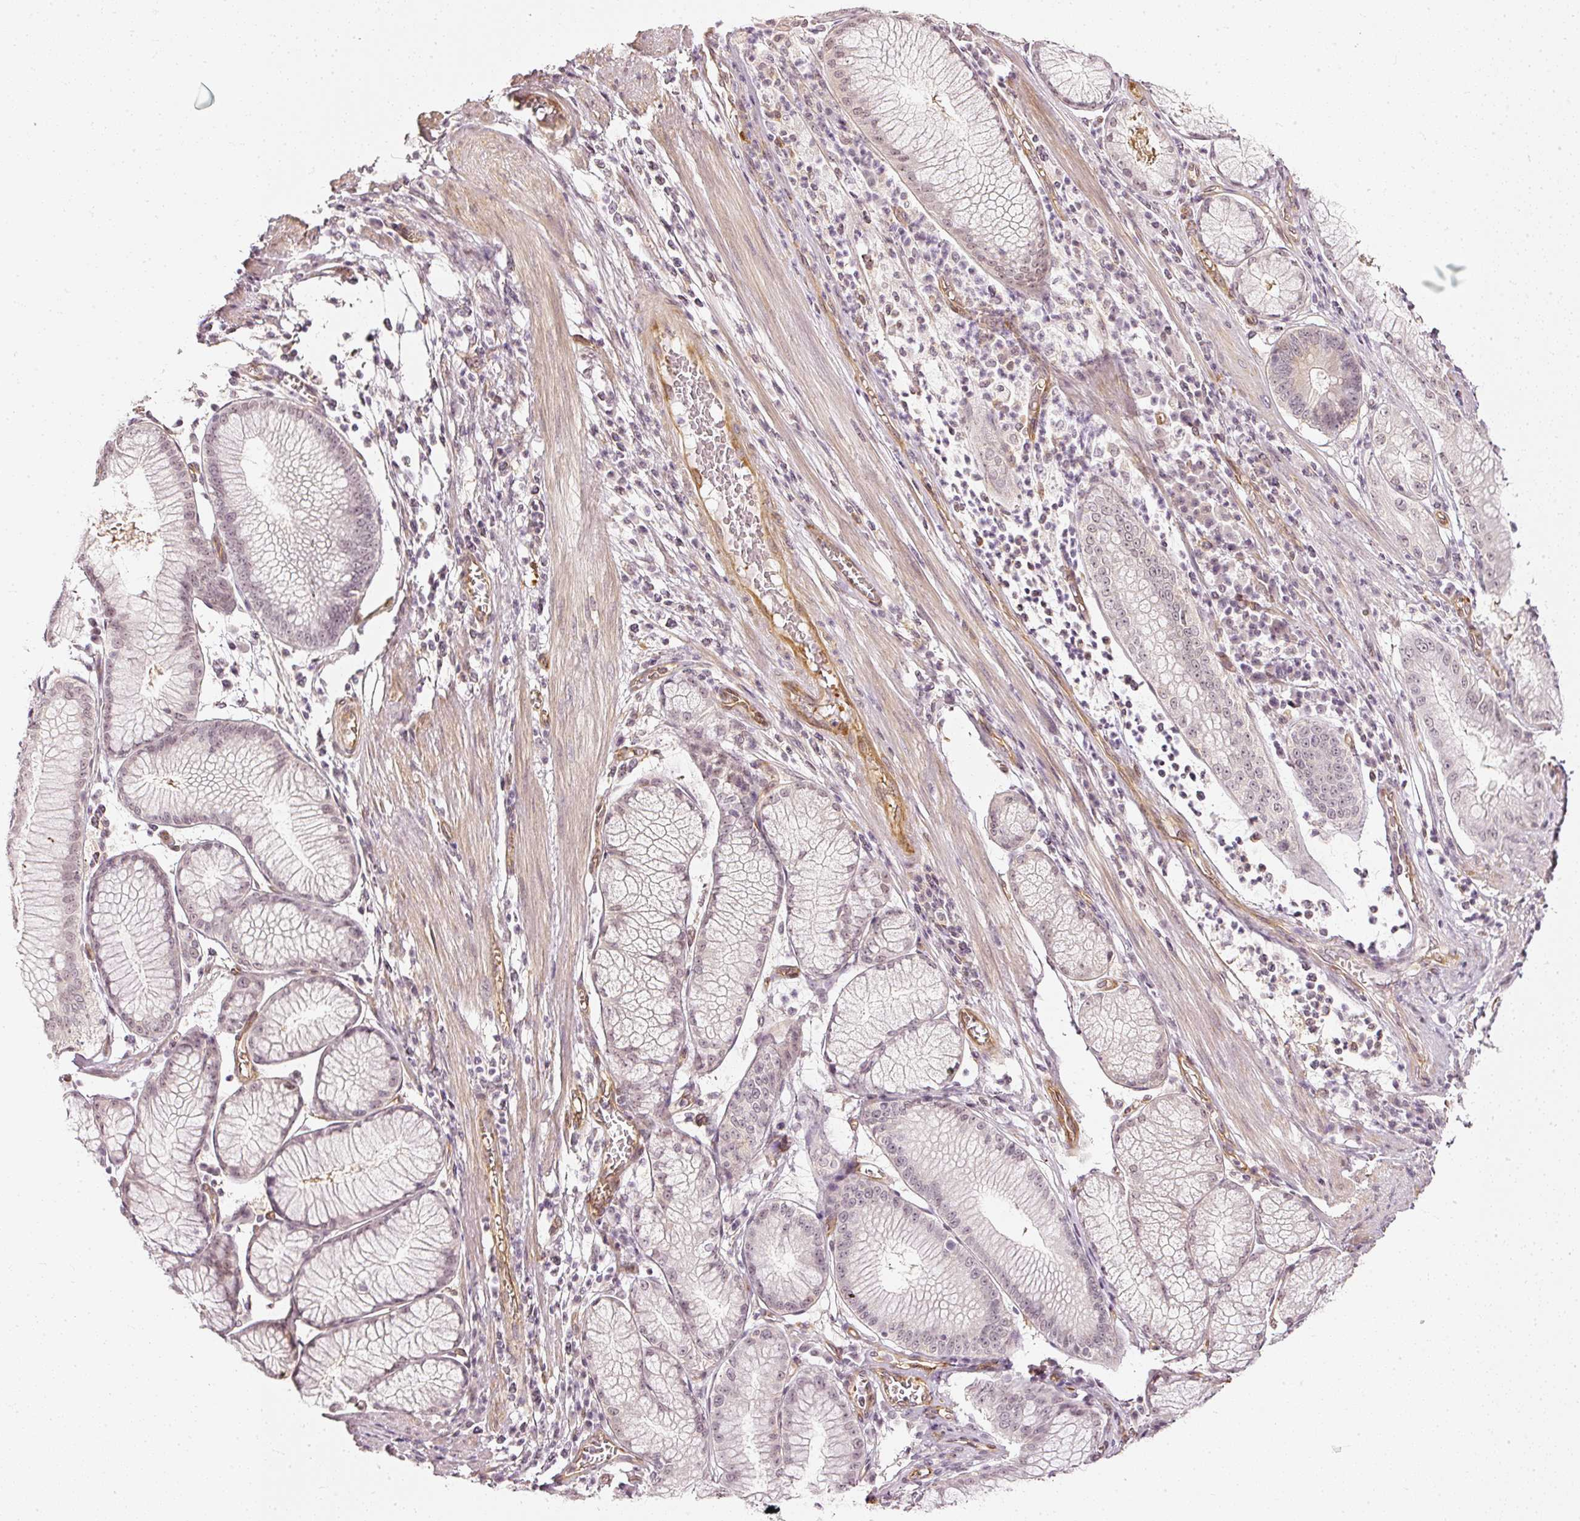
{"staining": {"intensity": "negative", "quantity": "none", "location": "none"}, "tissue": "stomach cancer", "cell_type": "Tumor cells", "image_type": "cancer", "snomed": [{"axis": "morphology", "description": "Adenocarcinoma, NOS"}, {"axis": "topography", "description": "Stomach"}], "caption": "Tumor cells show no significant protein expression in stomach cancer.", "gene": "DRD2", "patient": {"sex": "male", "age": 59}}